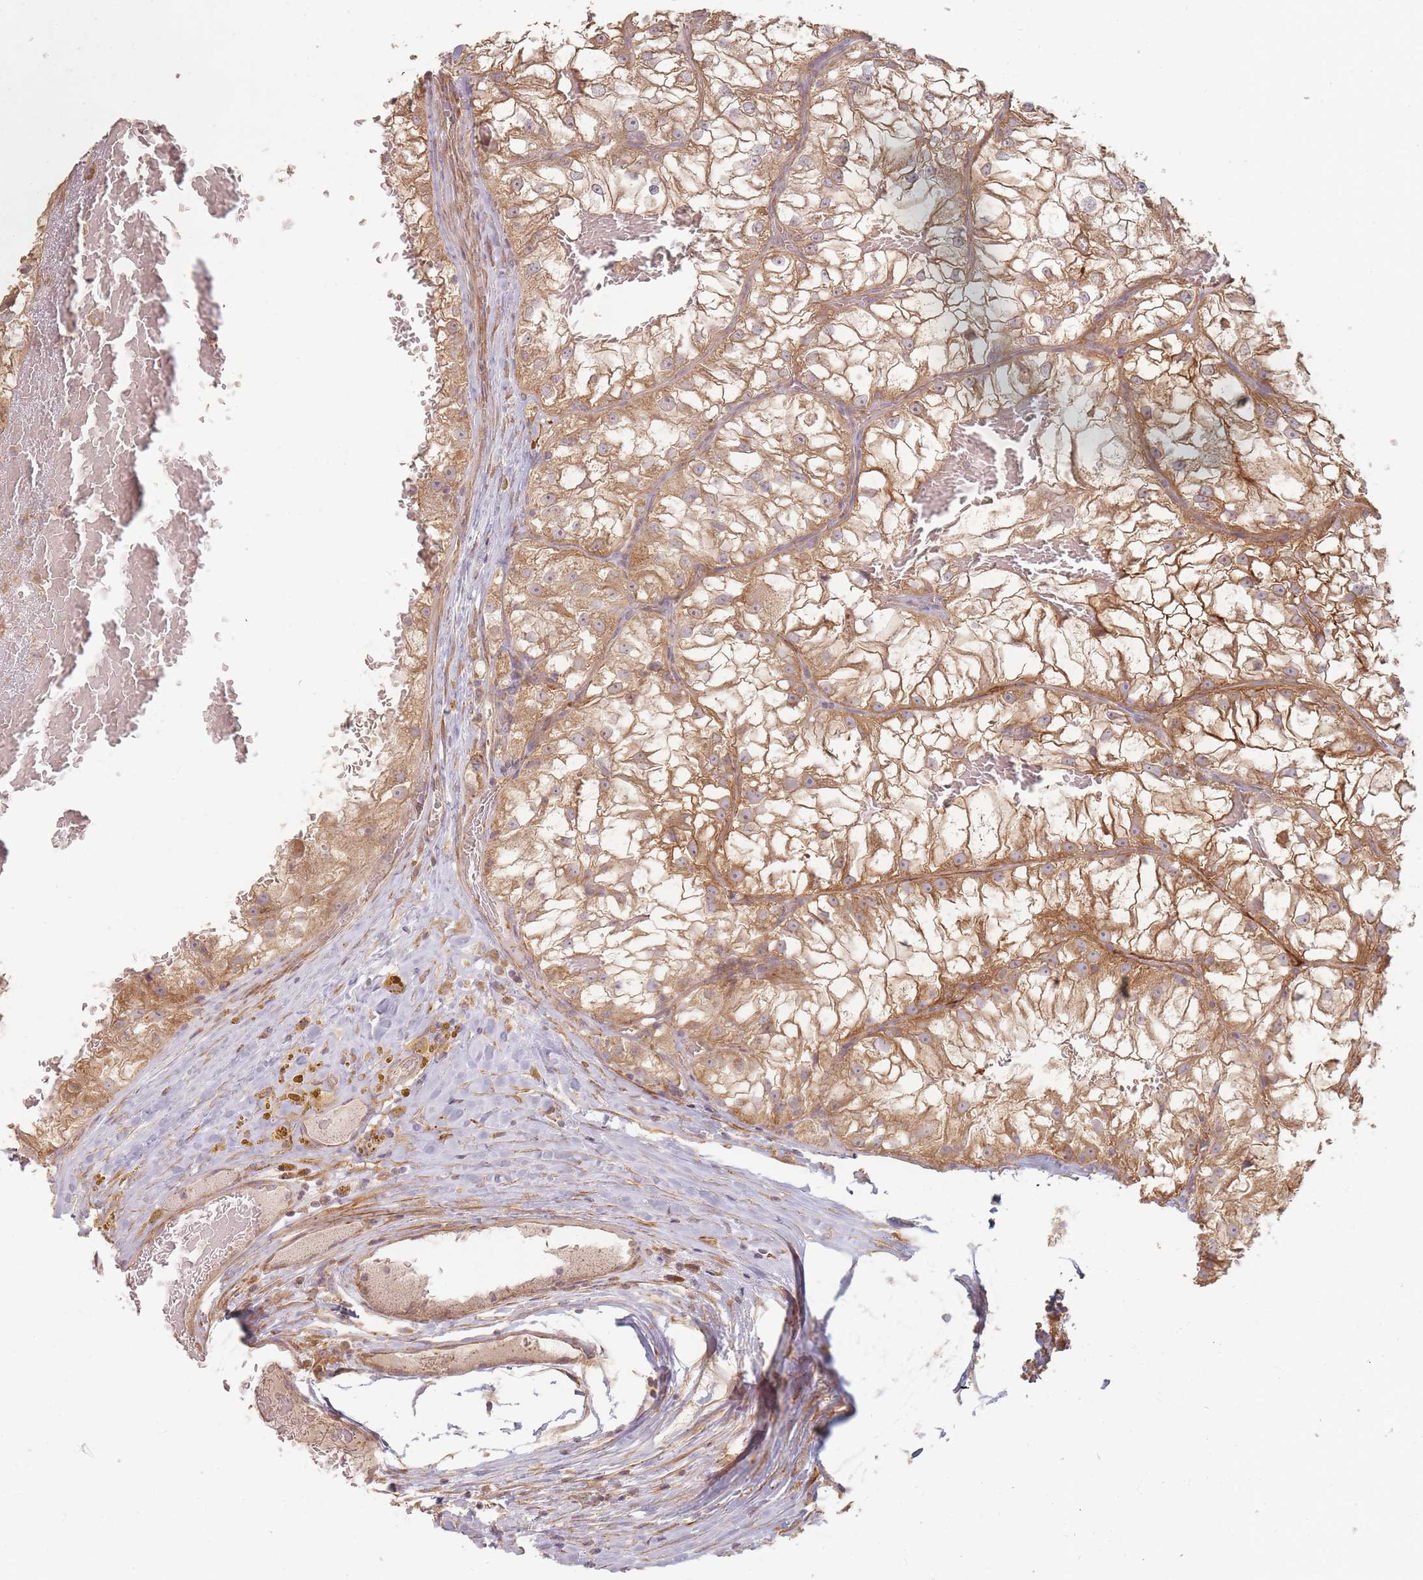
{"staining": {"intensity": "moderate", "quantity": ">75%", "location": "cytoplasmic/membranous"}, "tissue": "renal cancer", "cell_type": "Tumor cells", "image_type": "cancer", "snomed": [{"axis": "morphology", "description": "Adenocarcinoma, NOS"}, {"axis": "topography", "description": "Kidney"}], "caption": "Renal adenocarcinoma tissue displays moderate cytoplasmic/membranous staining in approximately >75% of tumor cells (IHC, brightfield microscopy, high magnification).", "gene": "MRPS6", "patient": {"sex": "female", "age": 72}}